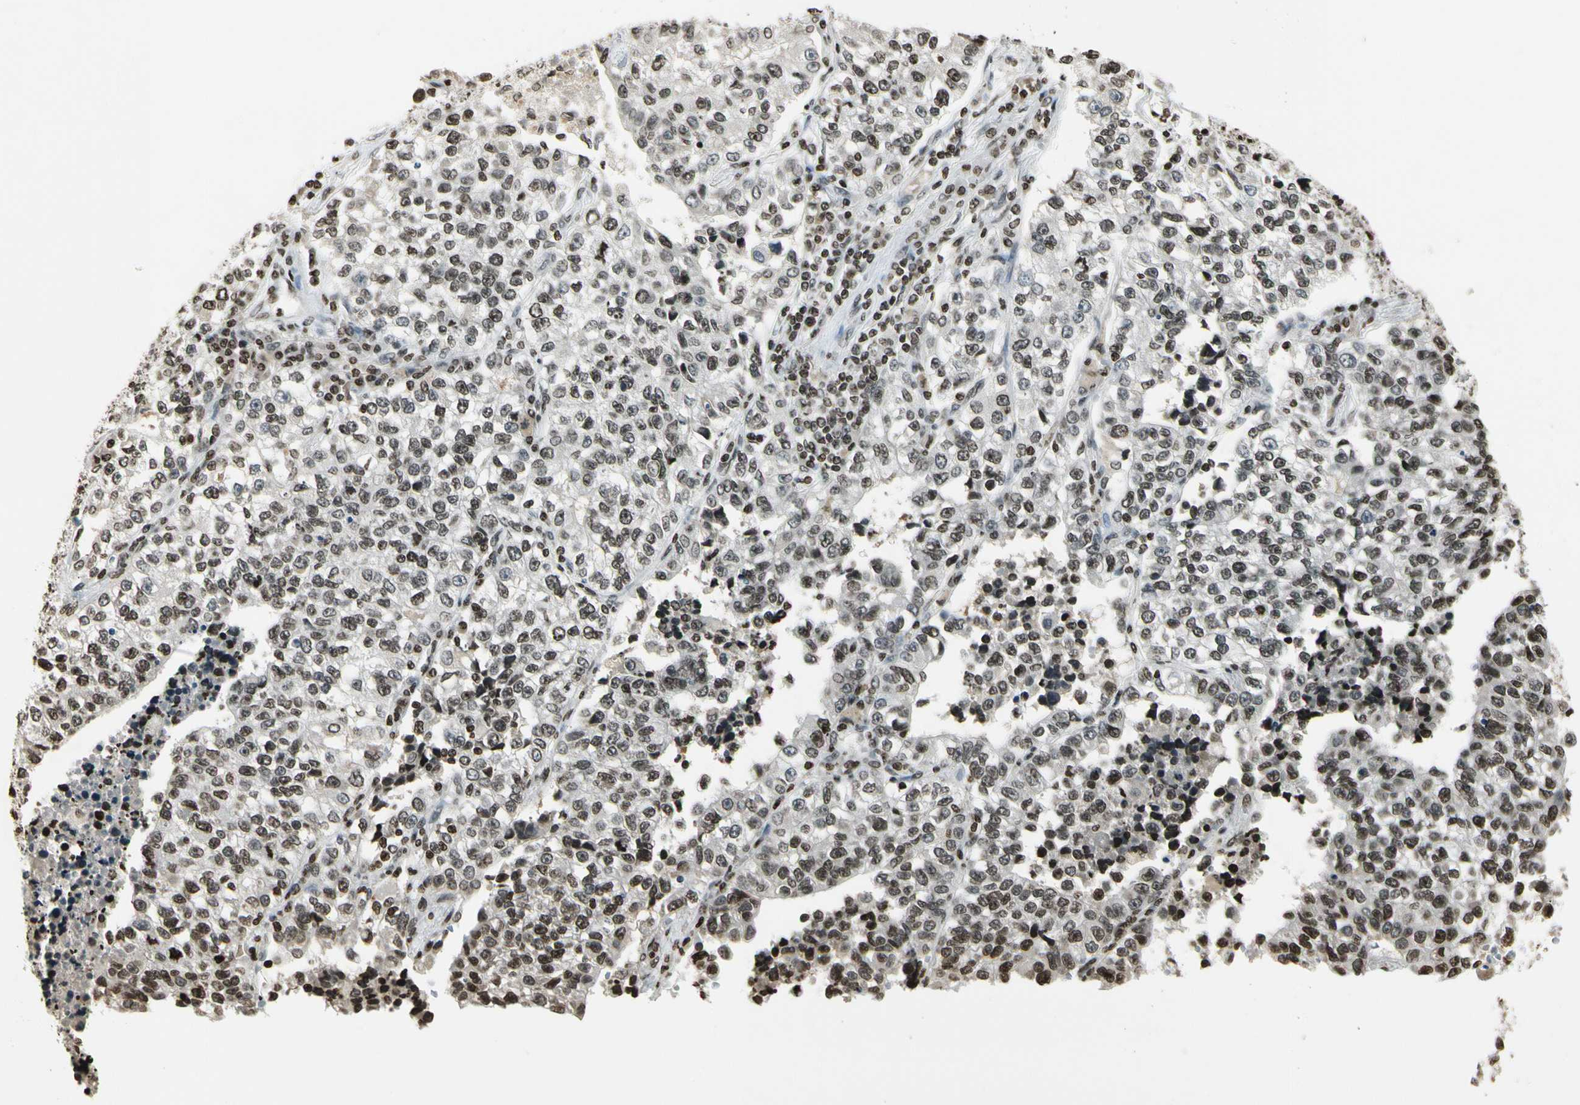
{"staining": {"intensity": "weak", "quantity": ">75%", "location": "nuclear"}, "tissue": "lung cancer", "cell_type": "Tumor cells", "image_type": "cancer", "snomed": [{"axis": "morphology", "description": "Adenocarcinoma, NOS"}, {"axis": "topography", "description": "Lung"}], "caption": "IHC of human adenocarcinoma (lung) demonstrates low levels of weak nuclear staining in approximately >75% of tumor cells.", "gene": "RORA", "patient": {"sex": "male", "age": 49}}